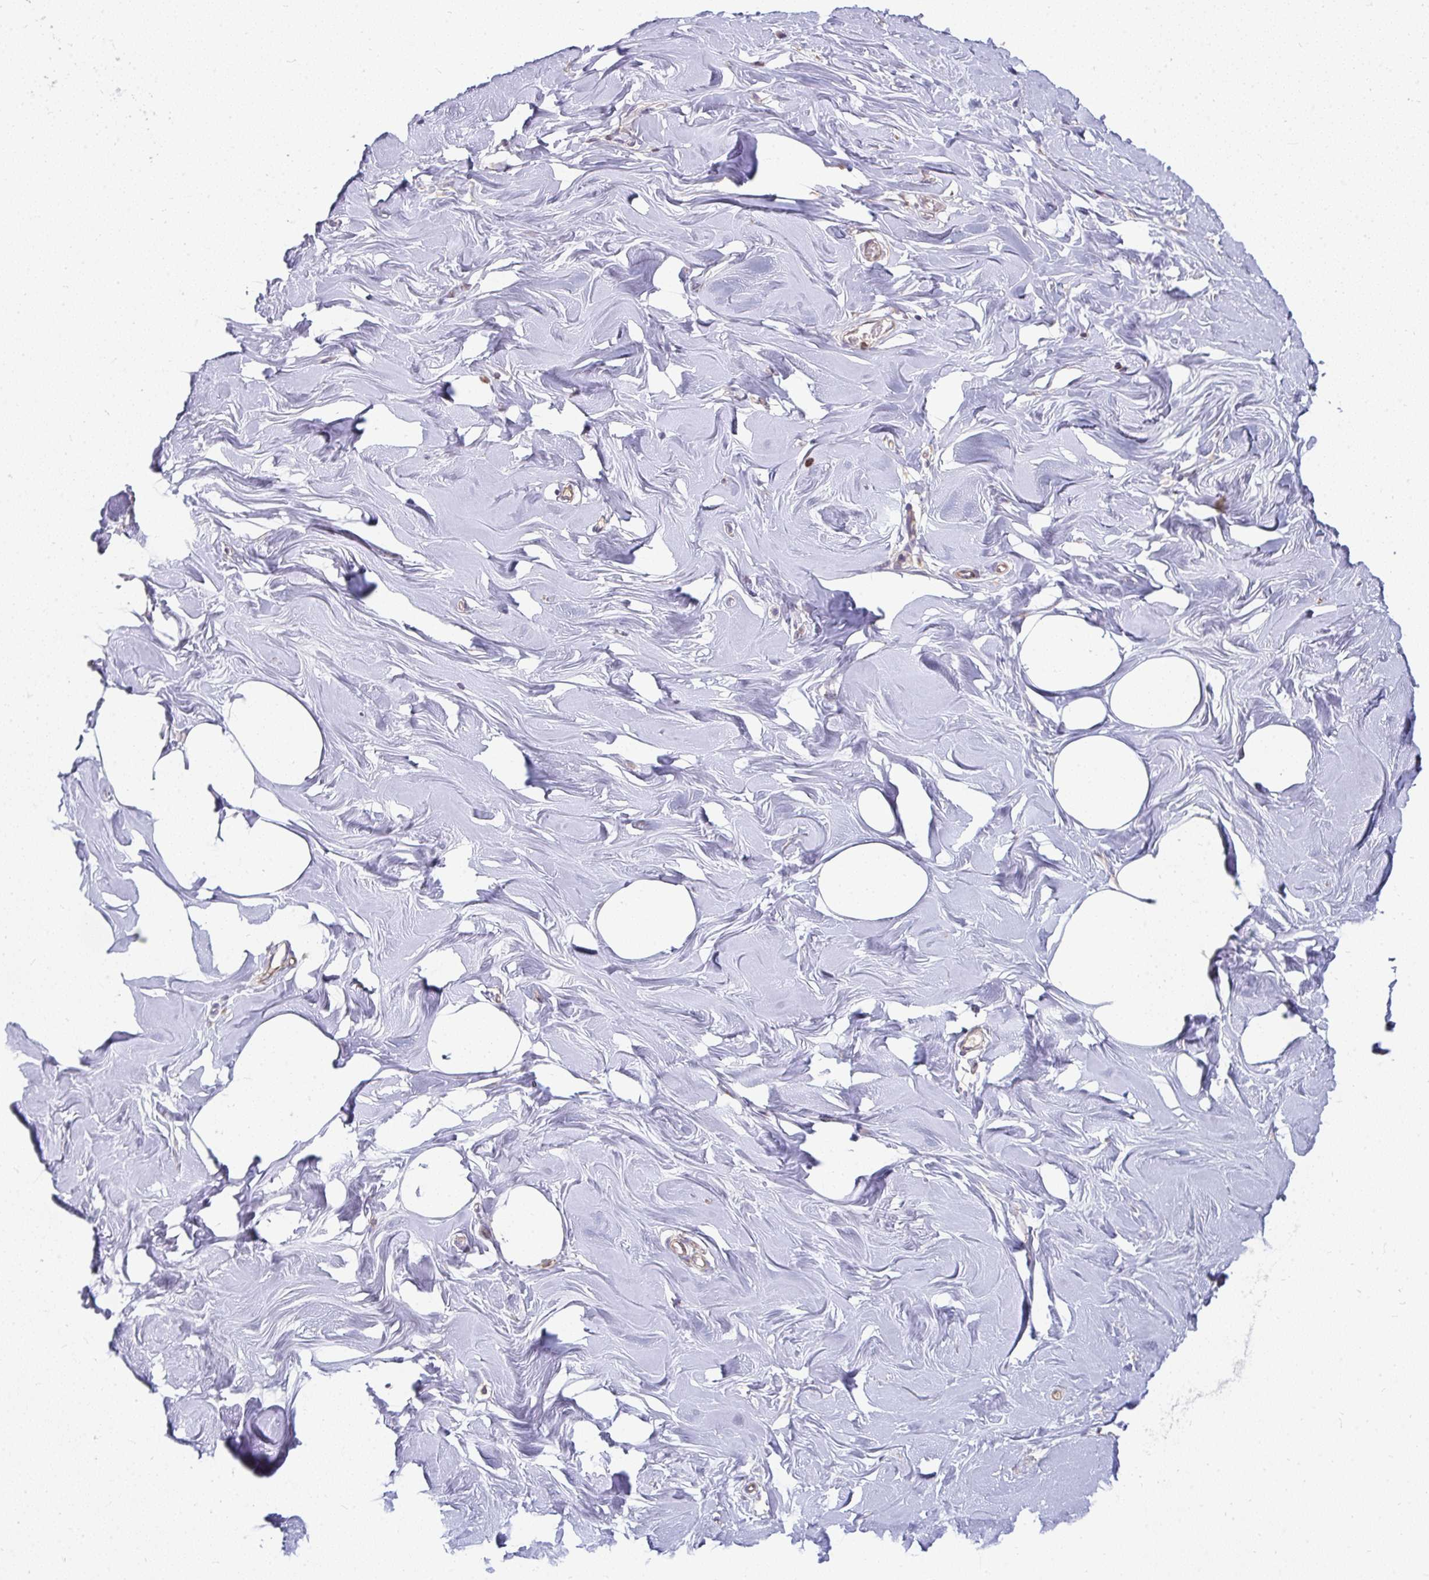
{"staining": {"intensity": "negative", "quantity": "none", "location": "none"}, "tissue": "breast", "cell_type": "Adipocytes", "image_type": "normal", "snomed": [{"axis": "morphology", "description": "Normal tissue, NOS"}, {"axis": "topography", "description": "Breast"}], "caption": "The micrograph displays no significant positivity in adipocytes of breast.", "gene": "CSF3R", "patient": {"sex": "female", "age": 27}}